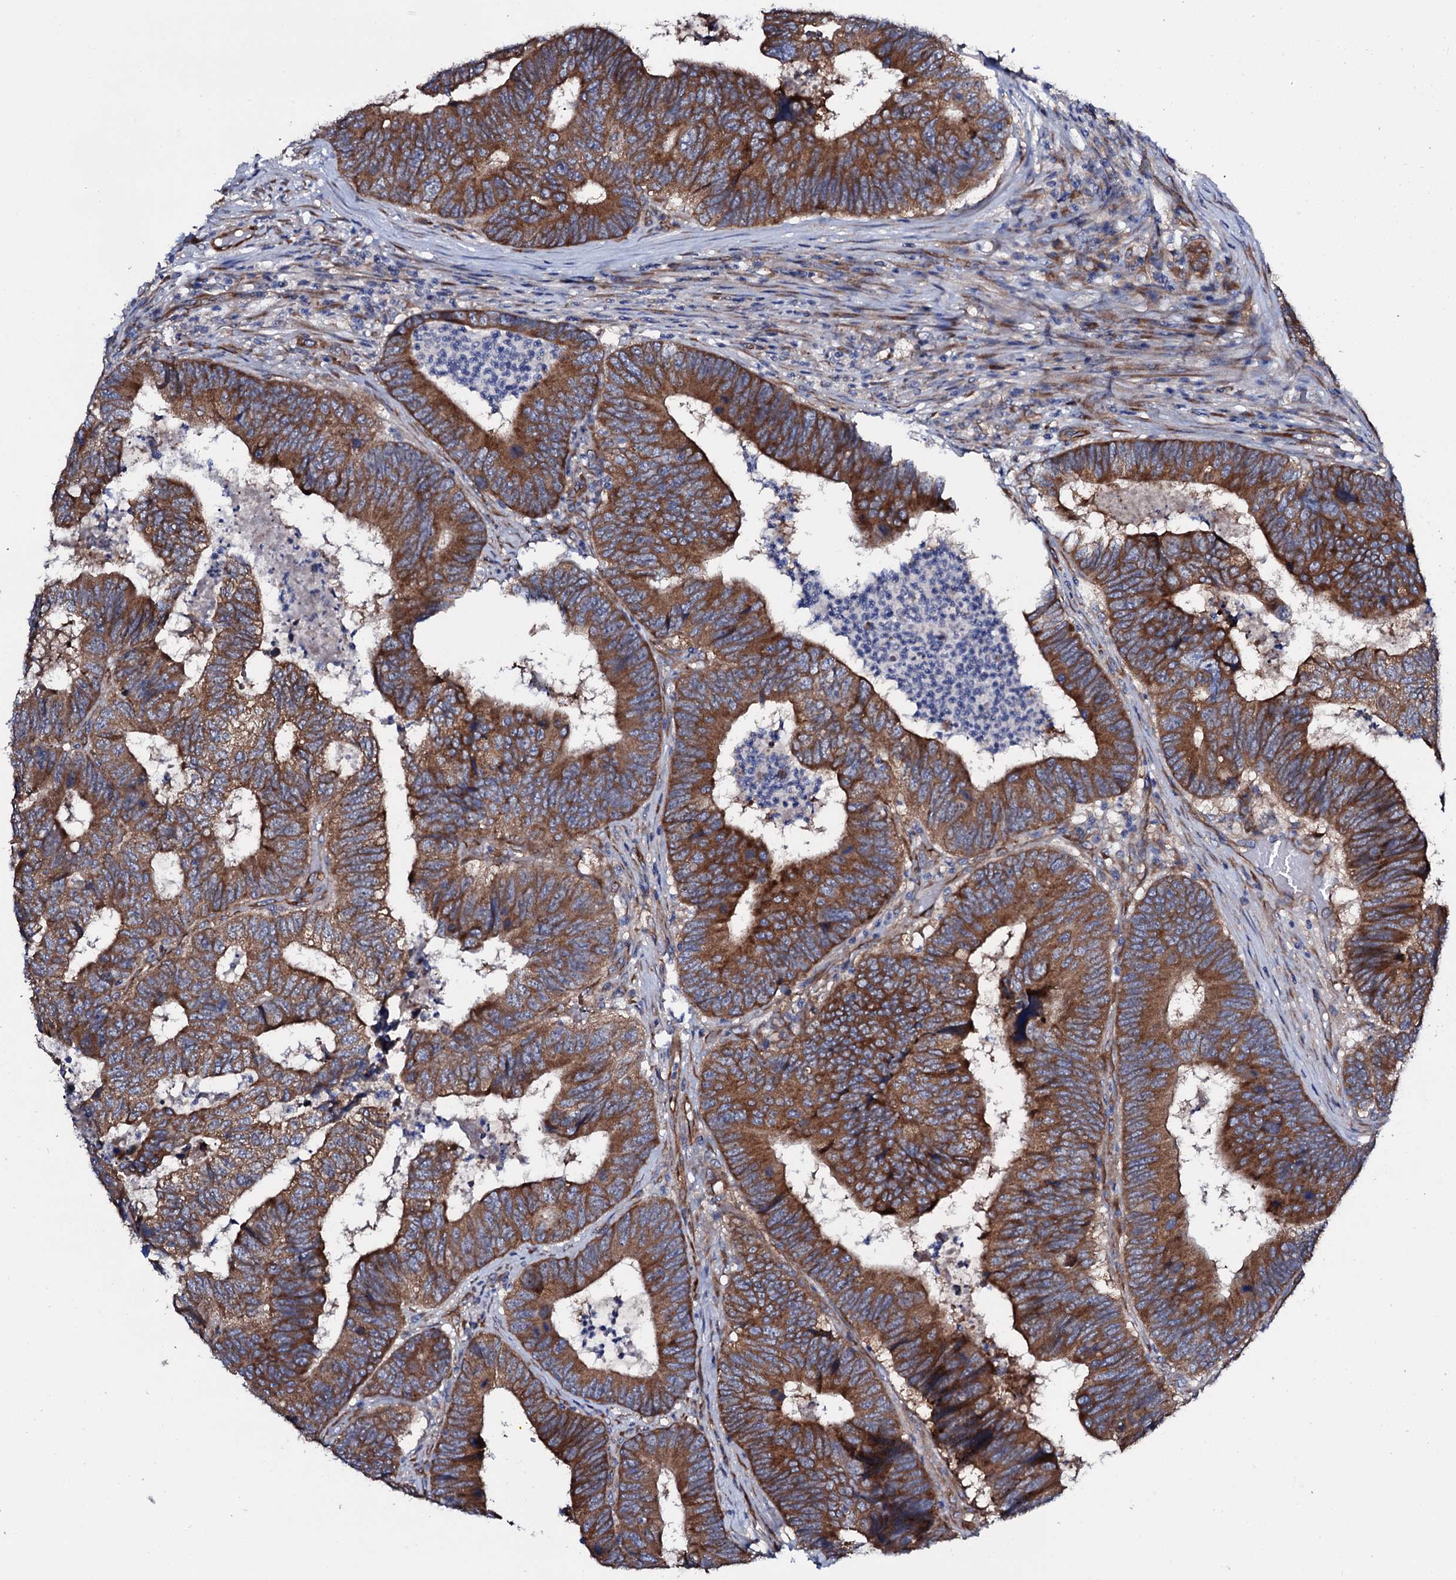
{"staining": {"intensity": "strong", "quantity": ">75%", "location": "cytoplasmic/membranous"}, "tissue": "colorectal cancer", "cell_type": "Tumor cells", "image_type": "cancer", "snomed": [{"axis": "morphology", "description": "Adenocarcinoma, NOS"}, {"axis": "topography", "description": "Colon"}], "caption": "Protein positivity by immunohistochemistry demonstrates strong cytoplasmic/membranous expression in approximately >75% of tumor cells in adenocarcinoma (colorectal).", "gene": "STARD13", "patient": {"sex": "female", "age": 67}}